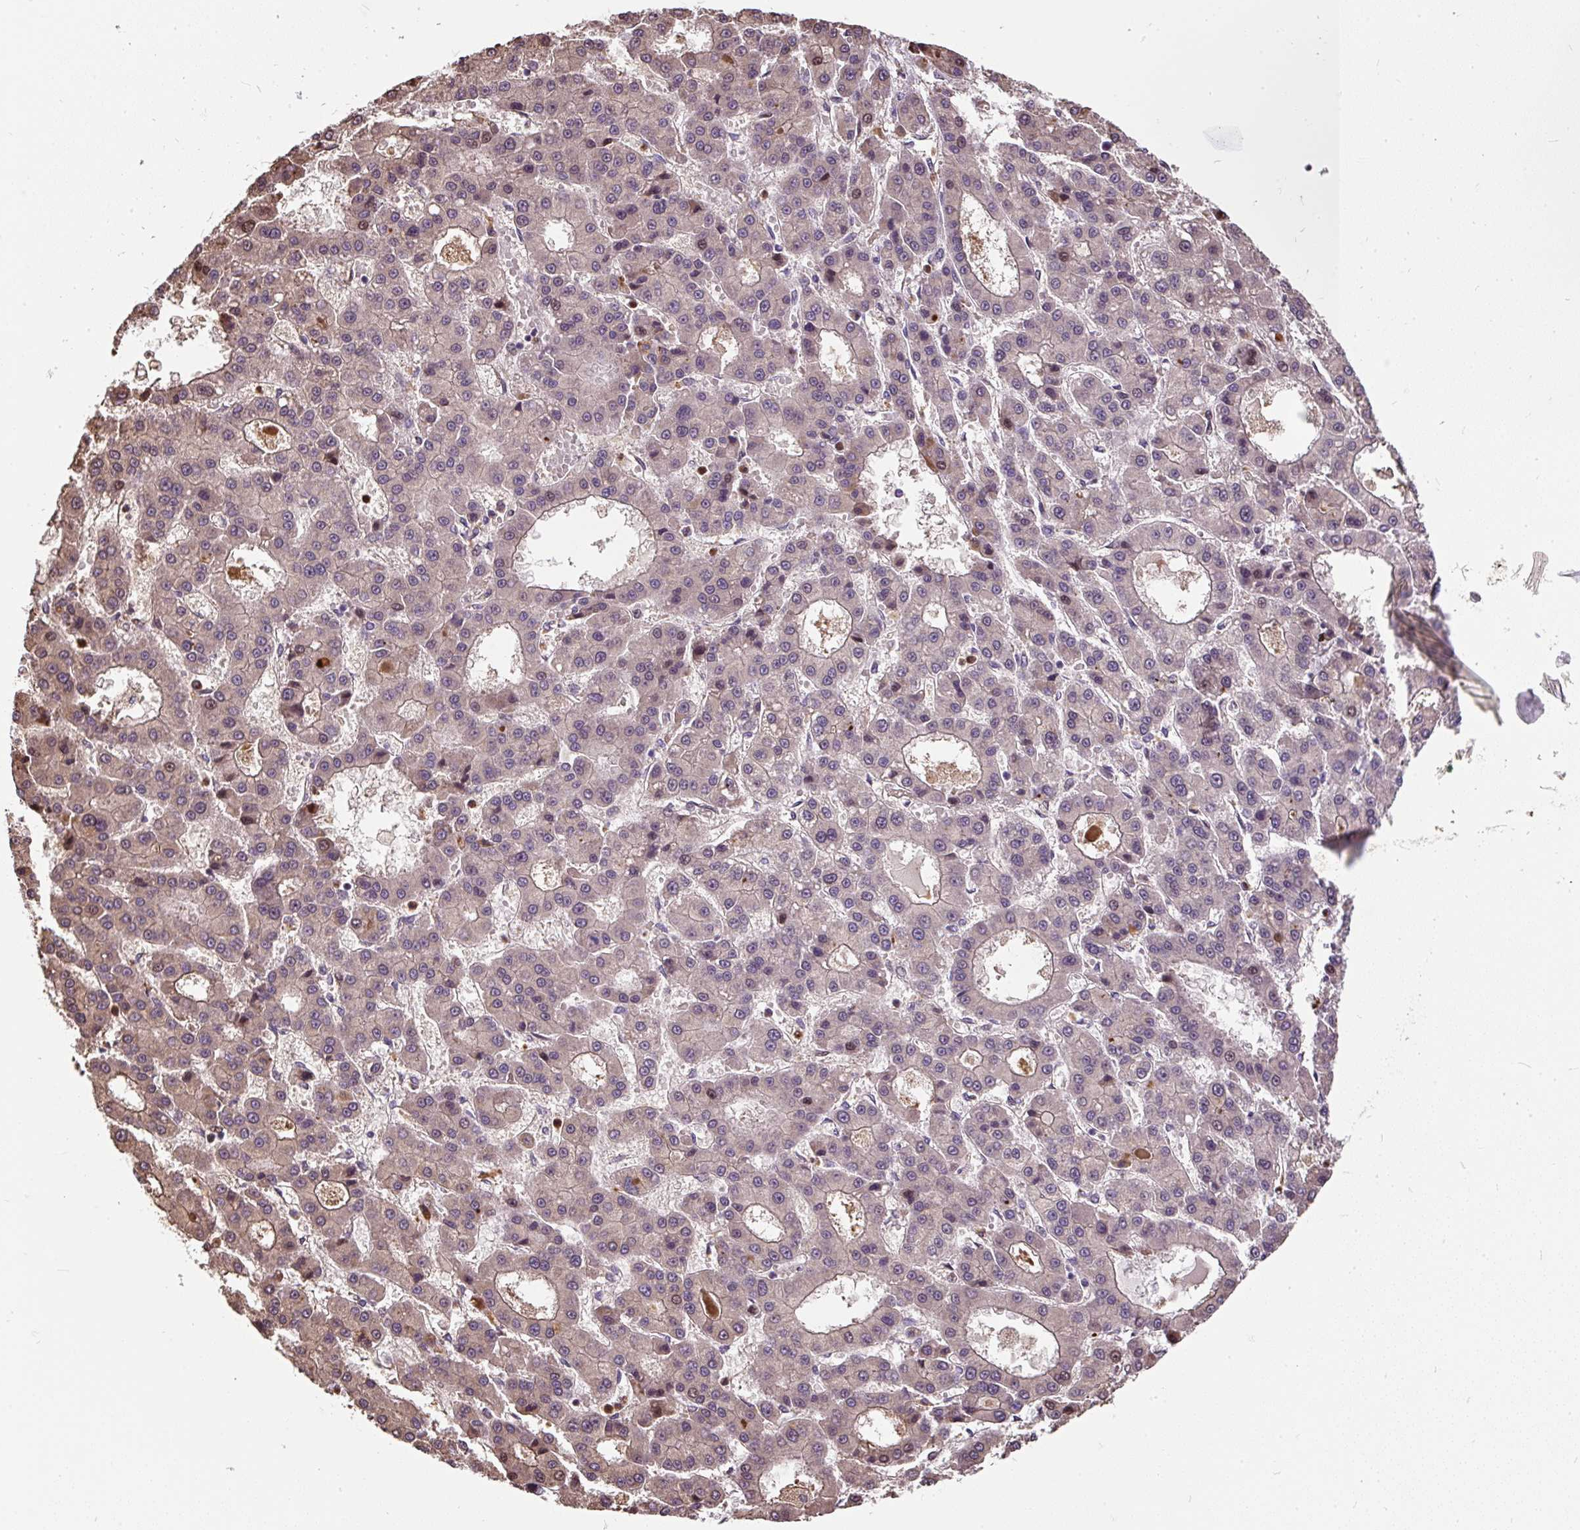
{"staining": {"intensity": "weak", "quantity": "<25%", "location": "cytoplasmic/membranous"}, "tissue": "liver cancer", "cell_type": "Tumor cells", "image_type": "cancer", "snomed": [{"axis": "morphology", "description": "Carcinoma, Hepatocellular, NOS"}, {"axis": "topography", "description": "Liver"}], "caption": "Immunohistochemistry micrograph of human liver cancer stained for a protein (brown), which exhibits no positivity in tumor cells. (Stains: DAB (3,3'-diaminobenzidine) immunohistochemistry with hematoxylin counter stain, Microscopy: brightfield microscopy at high magnification).", "gene": "PUS7L", "patient": {"sex": "male", "age": 70}}